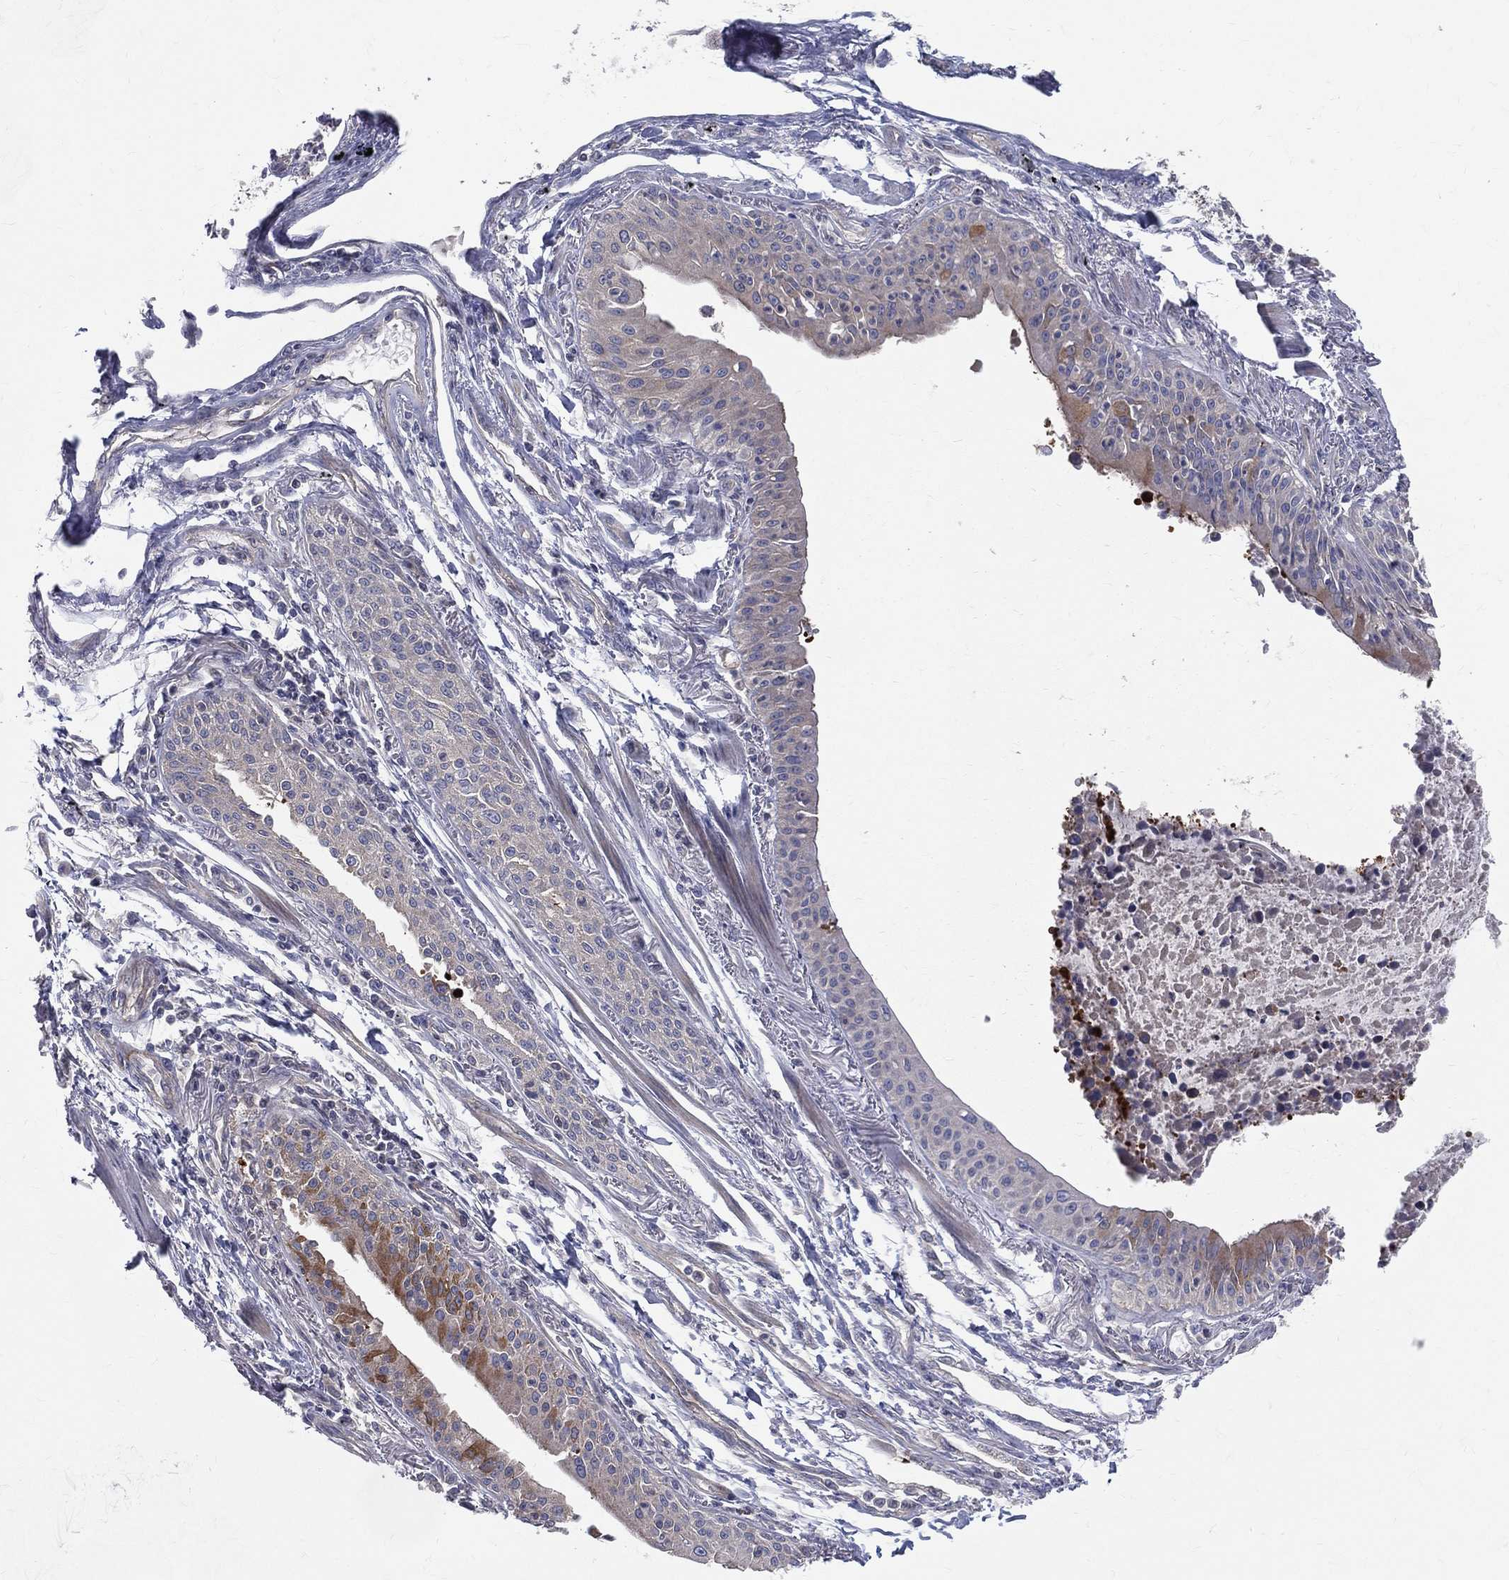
{"staining": {"intensity": "negative", "quantity": "none", "location": "none"}, "tissue": "lung cancer", "cell_type": "Tumor cells", "image_type": "cancer", "snomed": [{"axis": "morphology", "description": "Squamous cell carcinoma, NOS"}, {"axis": "topography", "description": "Lung"}], "caption": "The IHC micrograph has no significant expression in tumor cells of lung squamous cell carcinoma tissue.", "gene": "POMZP3", "patient": {"sex": "male", "age": 73}}